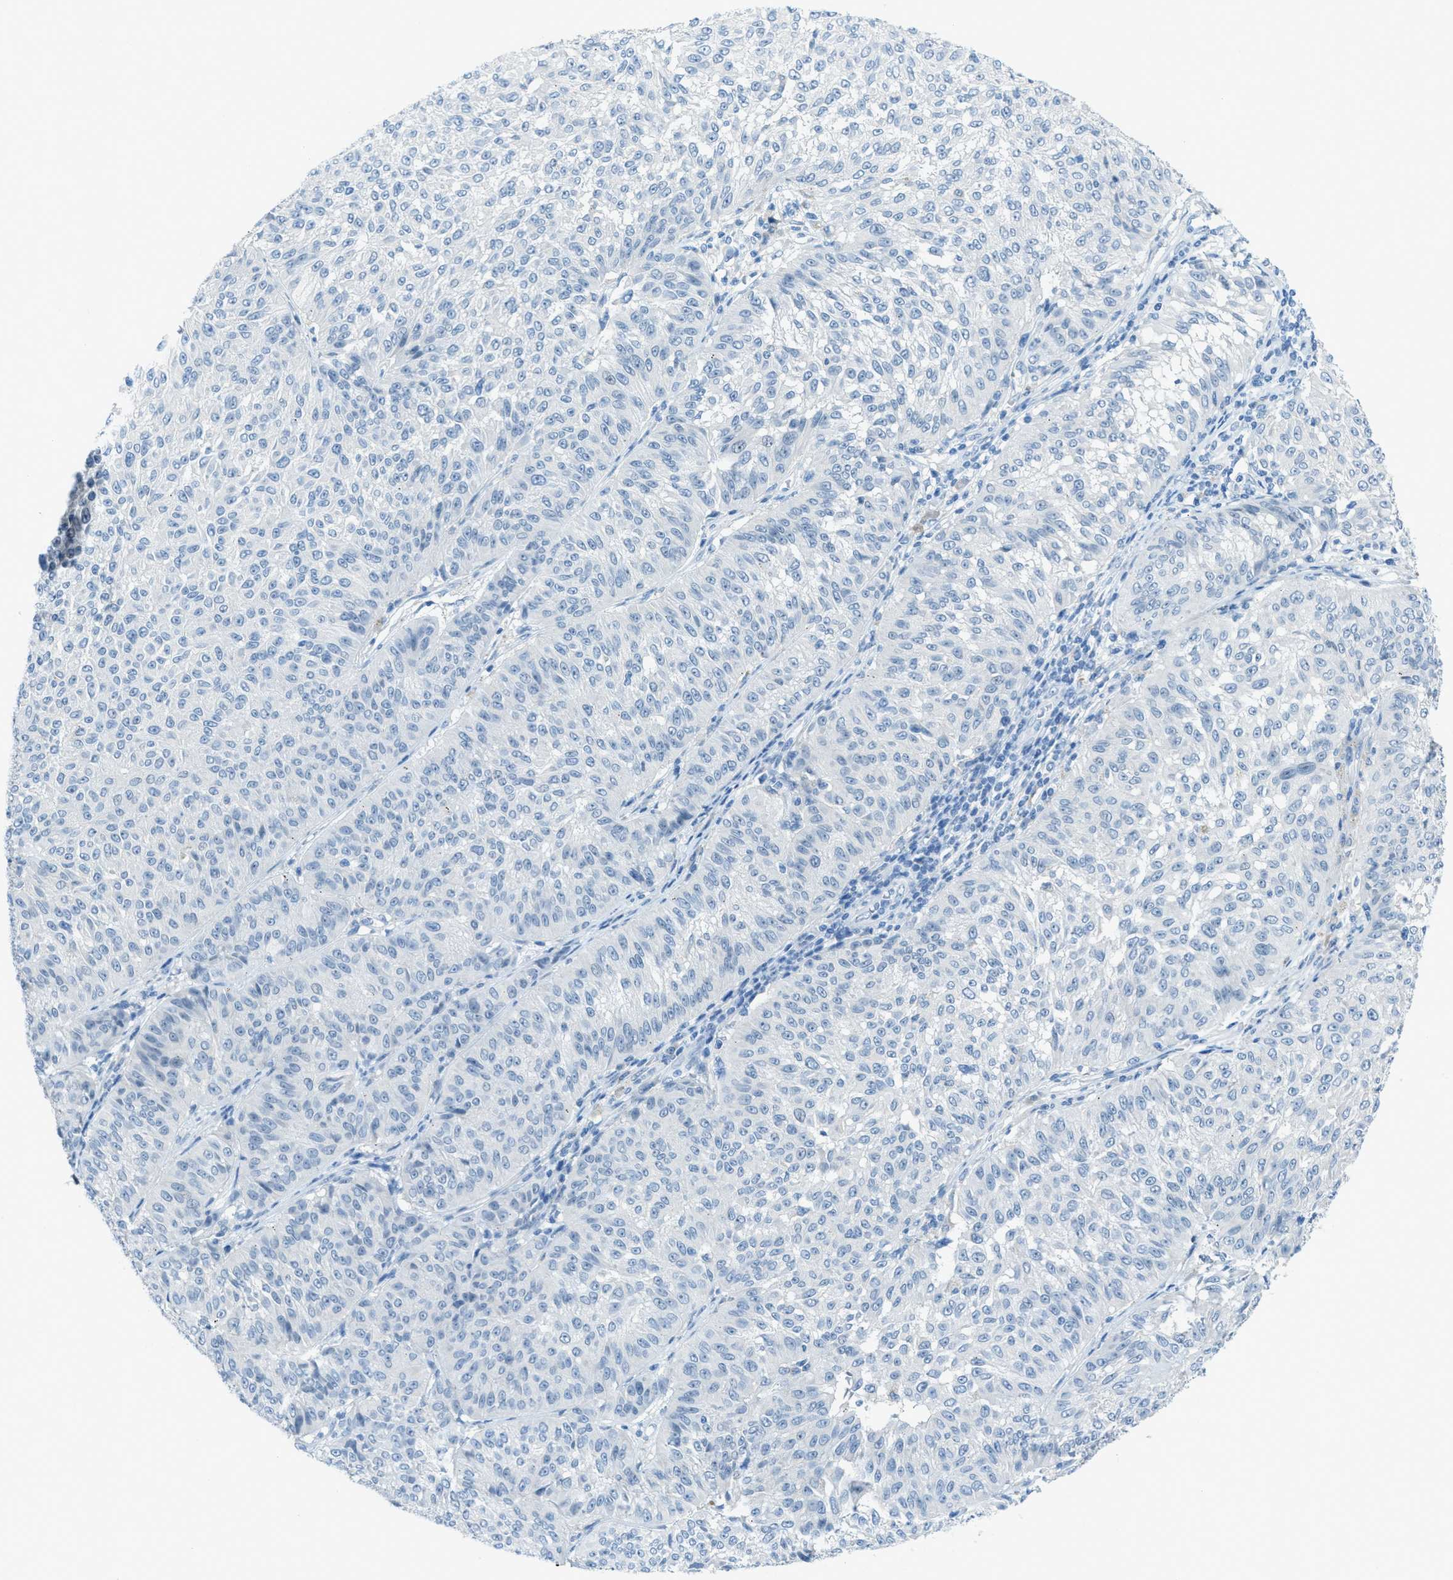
{"staining": {"intensity": "negative", "quantity": "none", "location": "none"}, "tissue": "melanoma", "cell_type": "Tumor cells", "image_type": "cancer", "snomed": [{"axis": "morphology", "description": "Malignant melanoma, NOS"}, {"axis": "topography", "description": "Skin"}], "caption": "Protein analysis of melanoma reveals no significant positivity in tumor cells.", "gene": "KLHL8", "patient": {"sex": "female", "age": 72}}